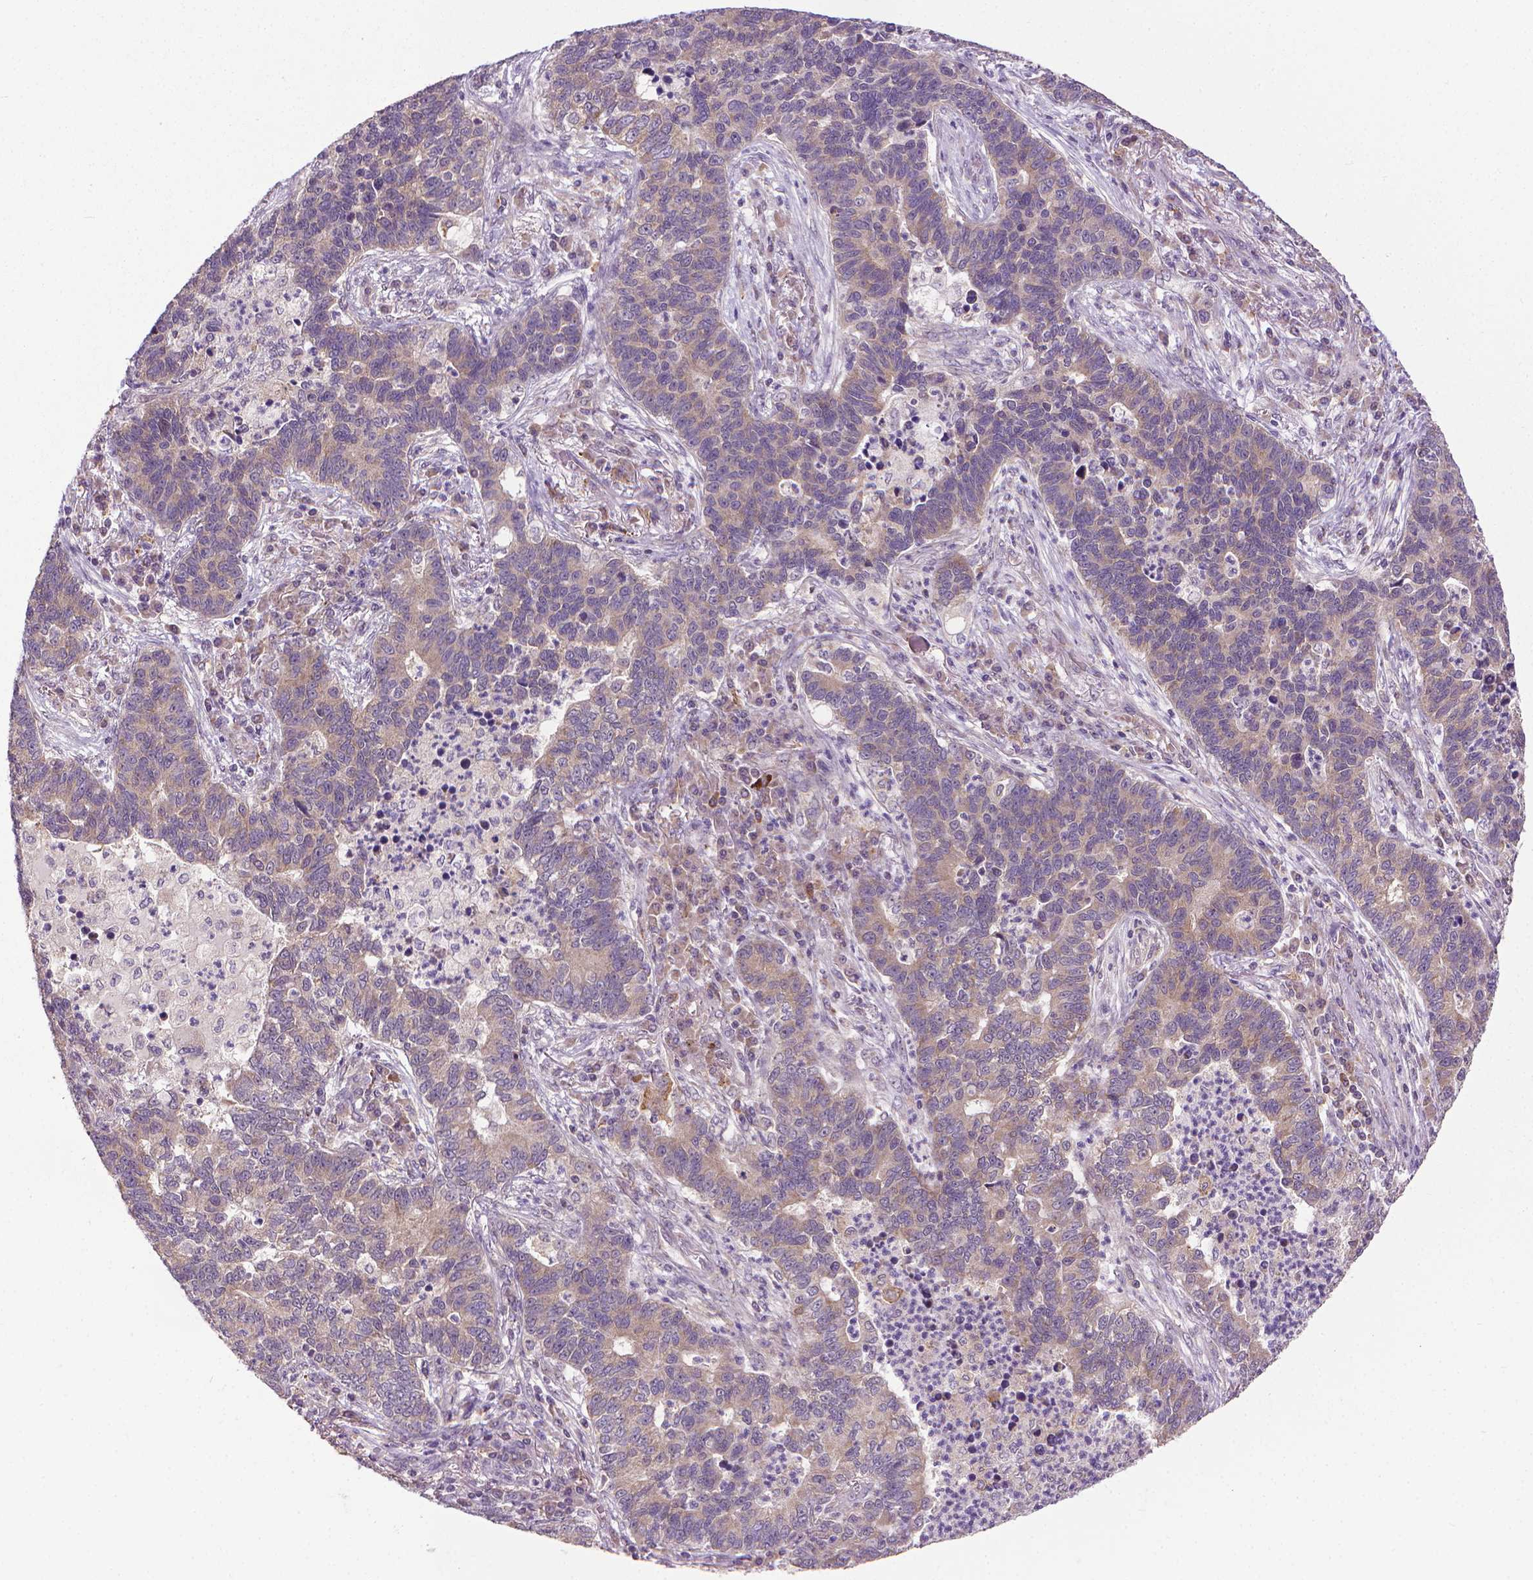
{"staining": {"intensity": "weak", "quantity": ">75%", "location": "cytoplasmic/membranous"}, "tissue": "lung cancer", "cell_type": "Tumor cells", "image_type": "cancer", "snomed": [{"axis": "morphology", "description": "Adenocarcinoma, NOS"}, {"axis": "topography", "description": "Lung"}], "caption": "This image displays IHC staining of human lung adenocarcinoma, with low weak cytoplasmic/membranous expression in about >75% of tumor cells.", "gene": "PRAG1", "patient": {"sex": "female", "age": 57}}